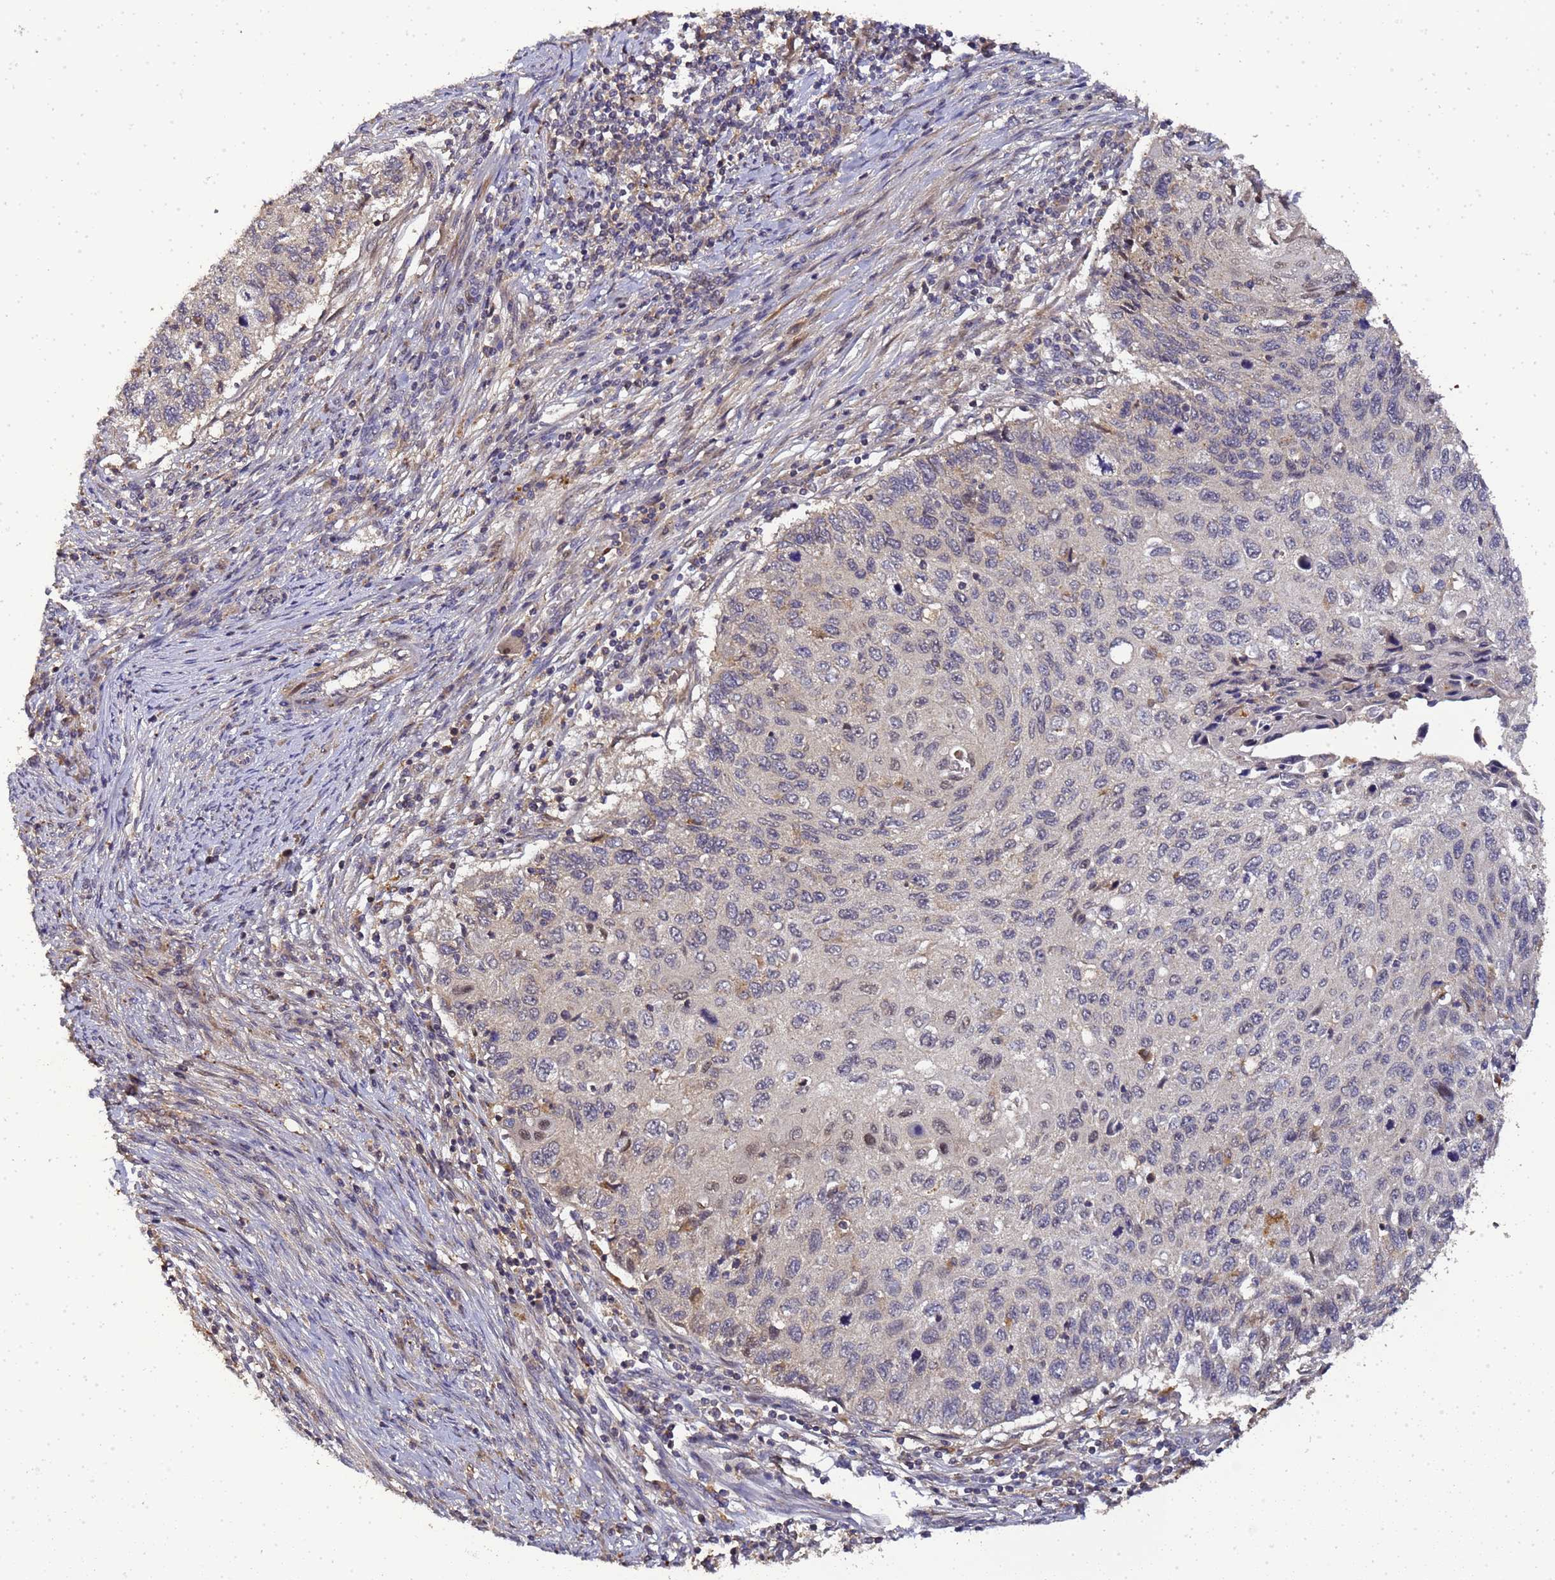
{"staining": {"intensity": "negative", "quantity": "none", "location": "none"}, "tissue": "cervical cancer", "cell_type": "Tumor cells", "image_type": "cancer", "snomed": [{"axis": "morphology", "description": "Squamous cell carcinoma, NOS"}, {"axis": "topography", "description": "Cervix"}], "caption": "Tumor cells are negative for brown protein staining in cervical cancer. The staining is performed using DAB brown chromogen with nuclei counter-stained in using hematoxylin.", "gene": "LGI4", "patient": {"sex": "female", "age": 70}}